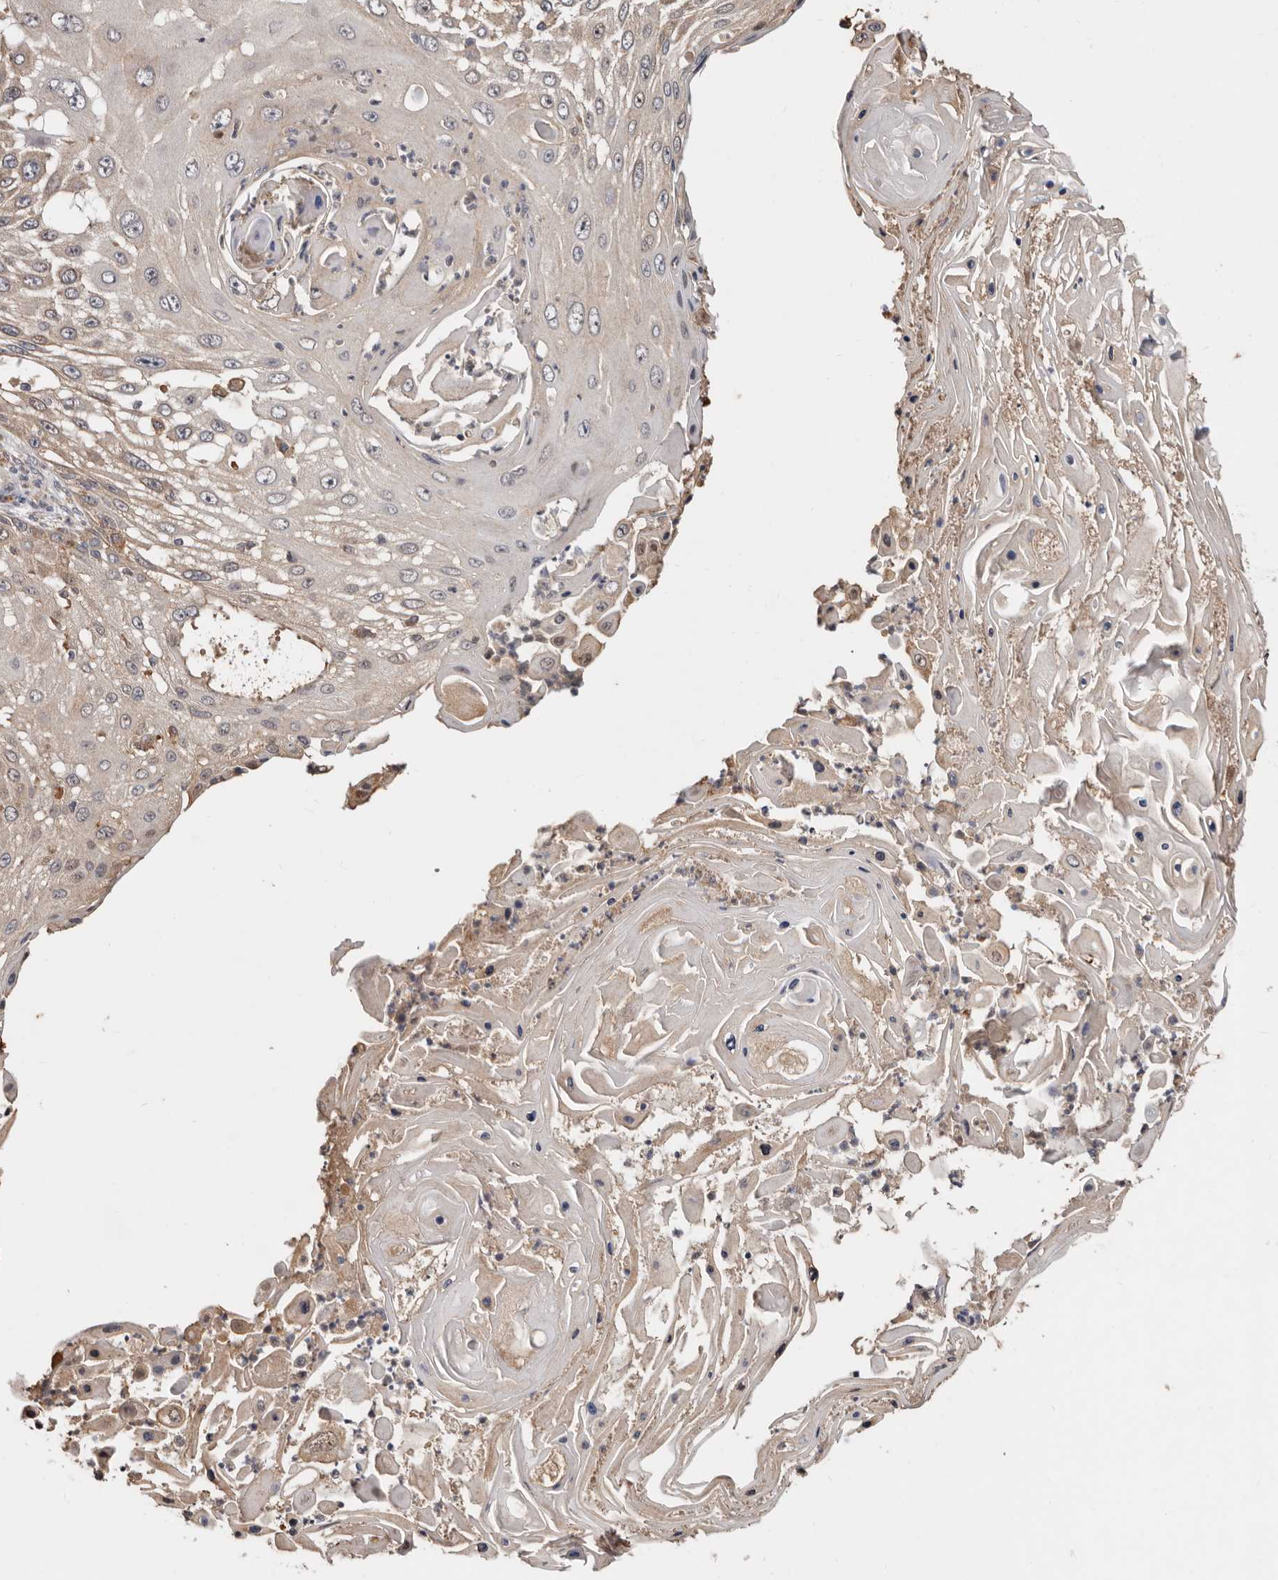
{"staining": {"intensity": "weak", "quantity": "25%-75%", "location": "cytoplasmic/membranous"}, "tissue": "skin cancer", "cell_type": "Tumor cells", "image_type": "cancer", "snomed": [{"axis": "morphology", "description": "Squamous cell carcinoma, NOS"}, {"axis": "topography", "description": "Skin"}], "caption": "Skin cancer stained for a protein (brown) demonstrates weak cytoplasmic/membranous positive expression in about 25%-75% of tumor cells.", "gene": "RSPO2", "patient": {"sex": "female", "age": 44}}